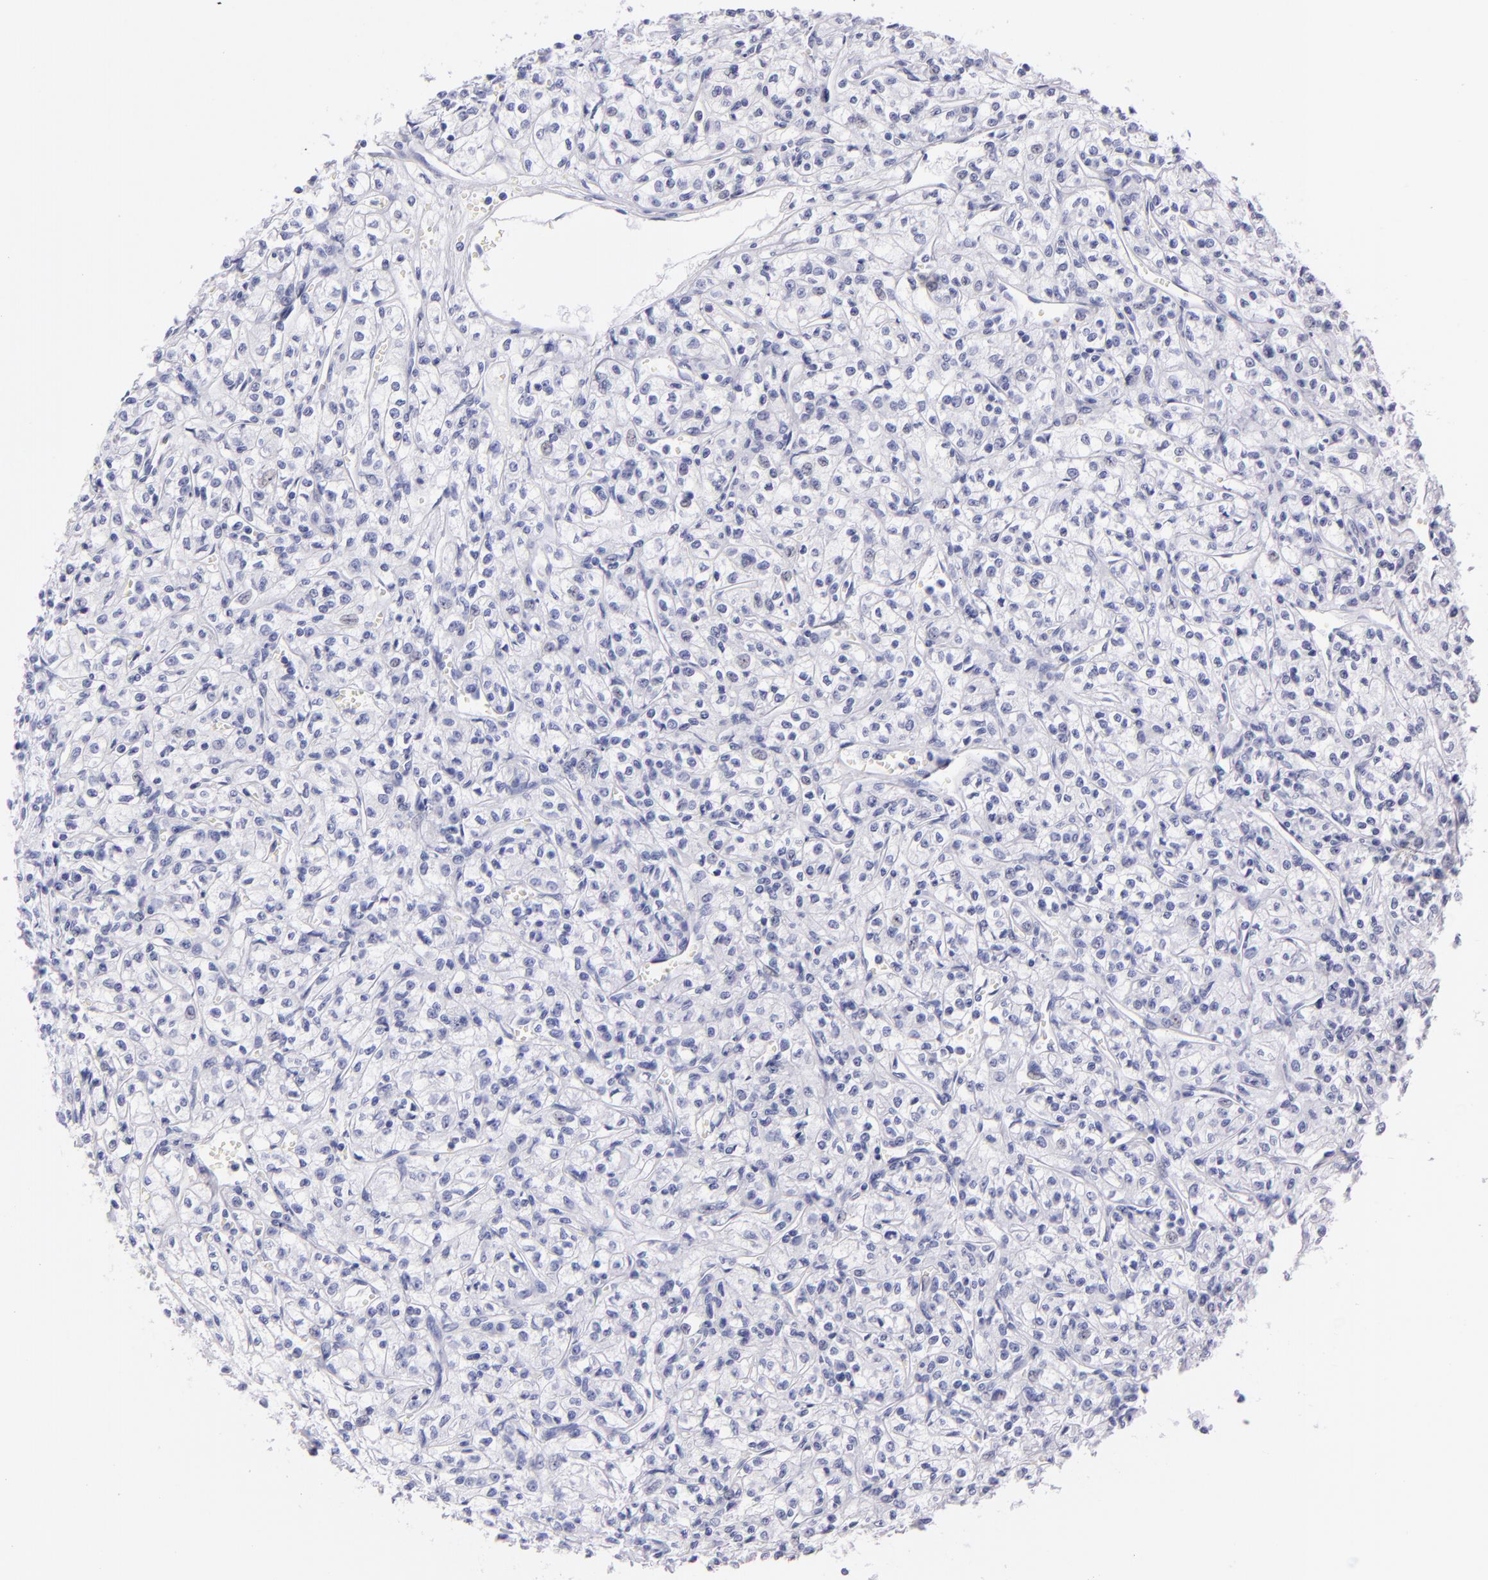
{"staining": {"intensity": "negative", "quantity": "none", "location": "none"}, "tissue": "renal cancer", "cell_type": "Tumor cells", "image_type": "cancer", "snomed": [{"axis": "morphology", "description": "Adenocarcinoma, NOS"}, {"axis": "topography", "description": "Kidney"}], "caption": "IHC image of renal adenocarcinoma stained for a protein (brown), which exhibits no positivity in tumor cells.", "gene": "PRPH", "patient": {"sex": "male", "age": 61}}